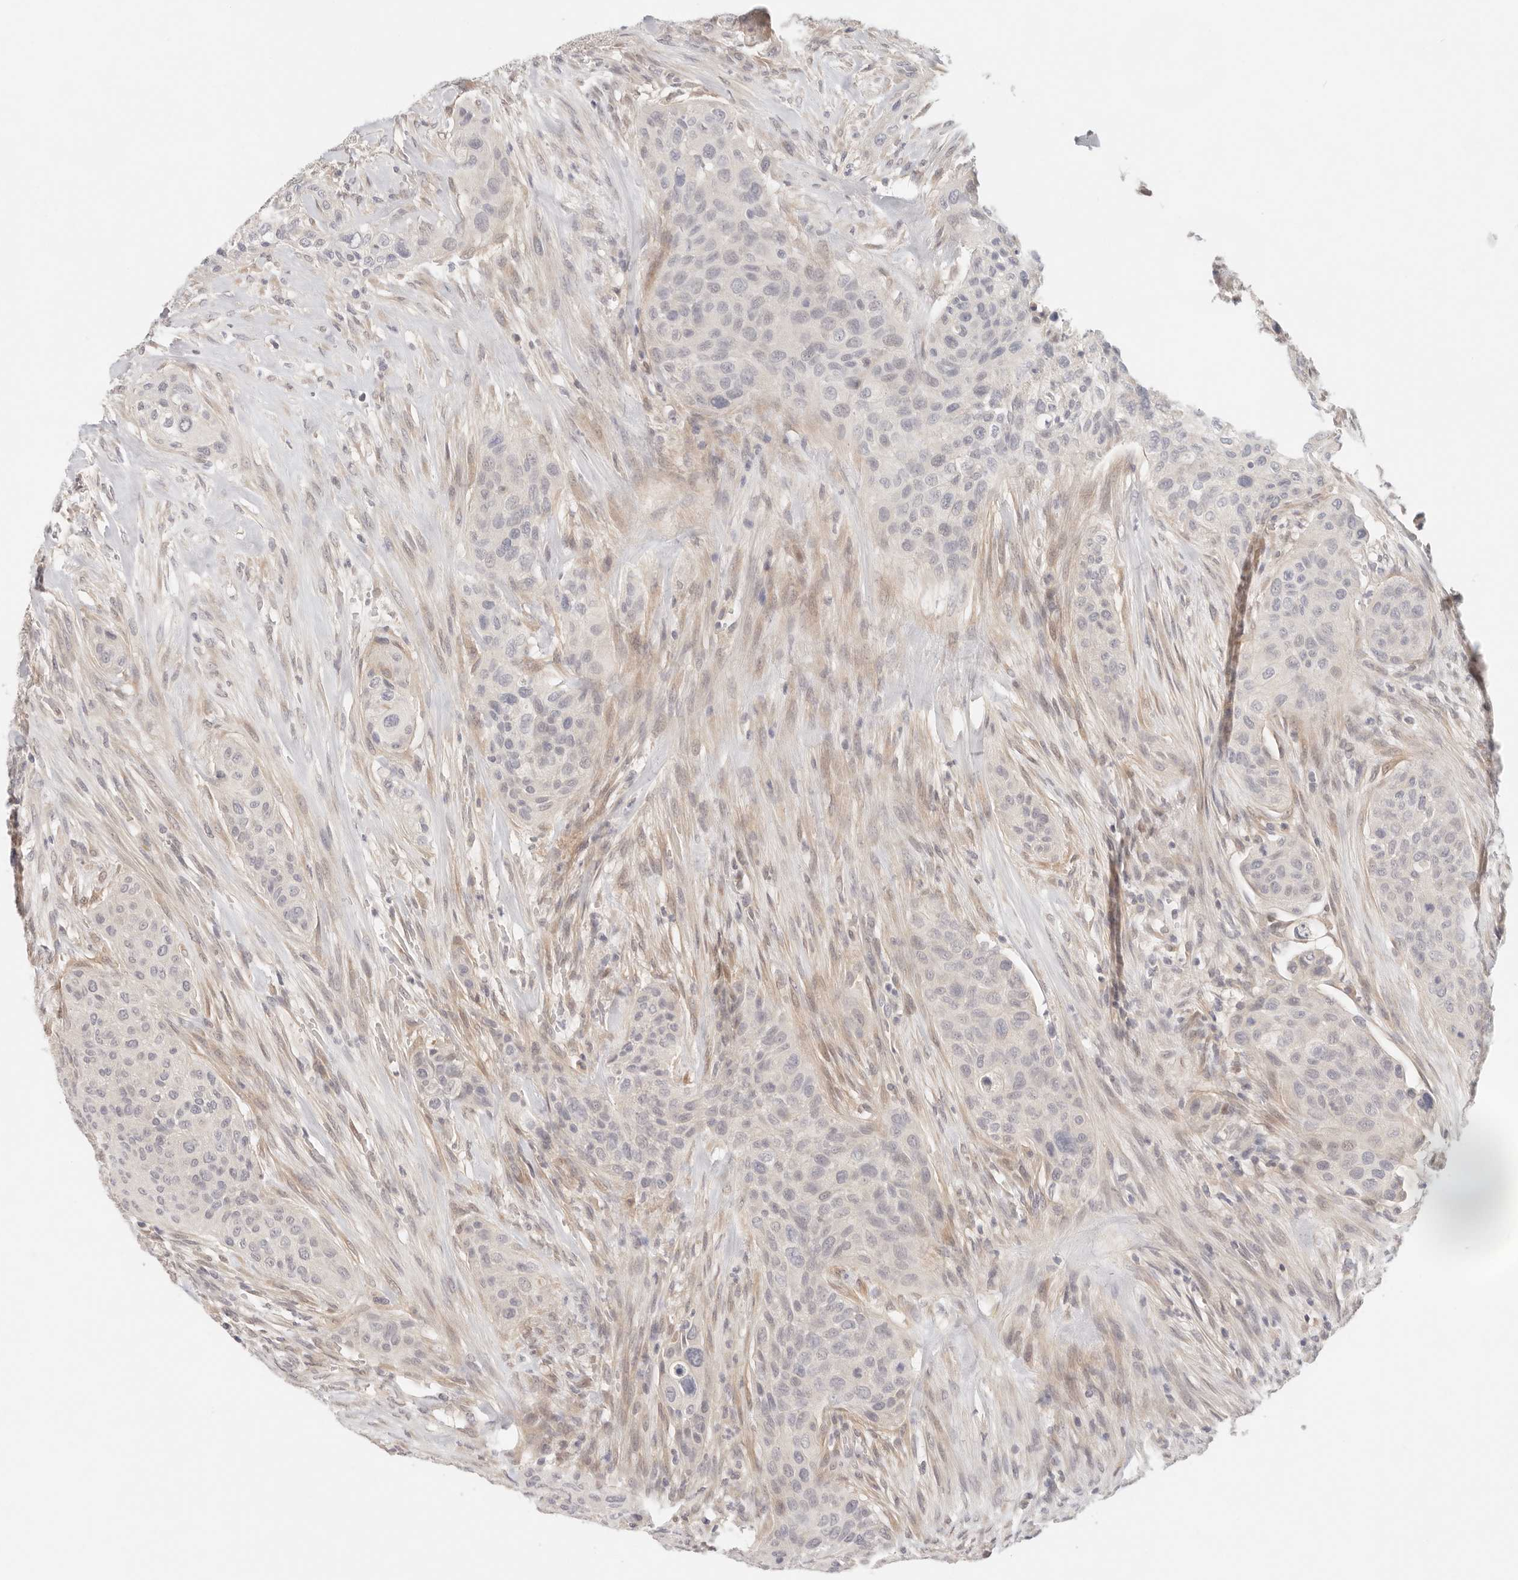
{"staining": {"intensity": "weak", "quantity": "<25%", "location": "cytoplasmic/membranous"}, "tissue": "urothelial cancer", "cell_type": "Tumor cells", "image_type": "cancer", "snomed": [{"axis": "morphology", "description": "Urothelial carcinoma, High grade"}, {"axis": "topography", "description": "Urinary bladder"}], "caption": "This image is of urothelial cancer stained with immunohistochemistry to label a protein in brown with the nuclei are counter-stained blue. There is no expression in tumor cells.", "gene": "SPHK1", "patient": {"sex": "male", "age": 35}}